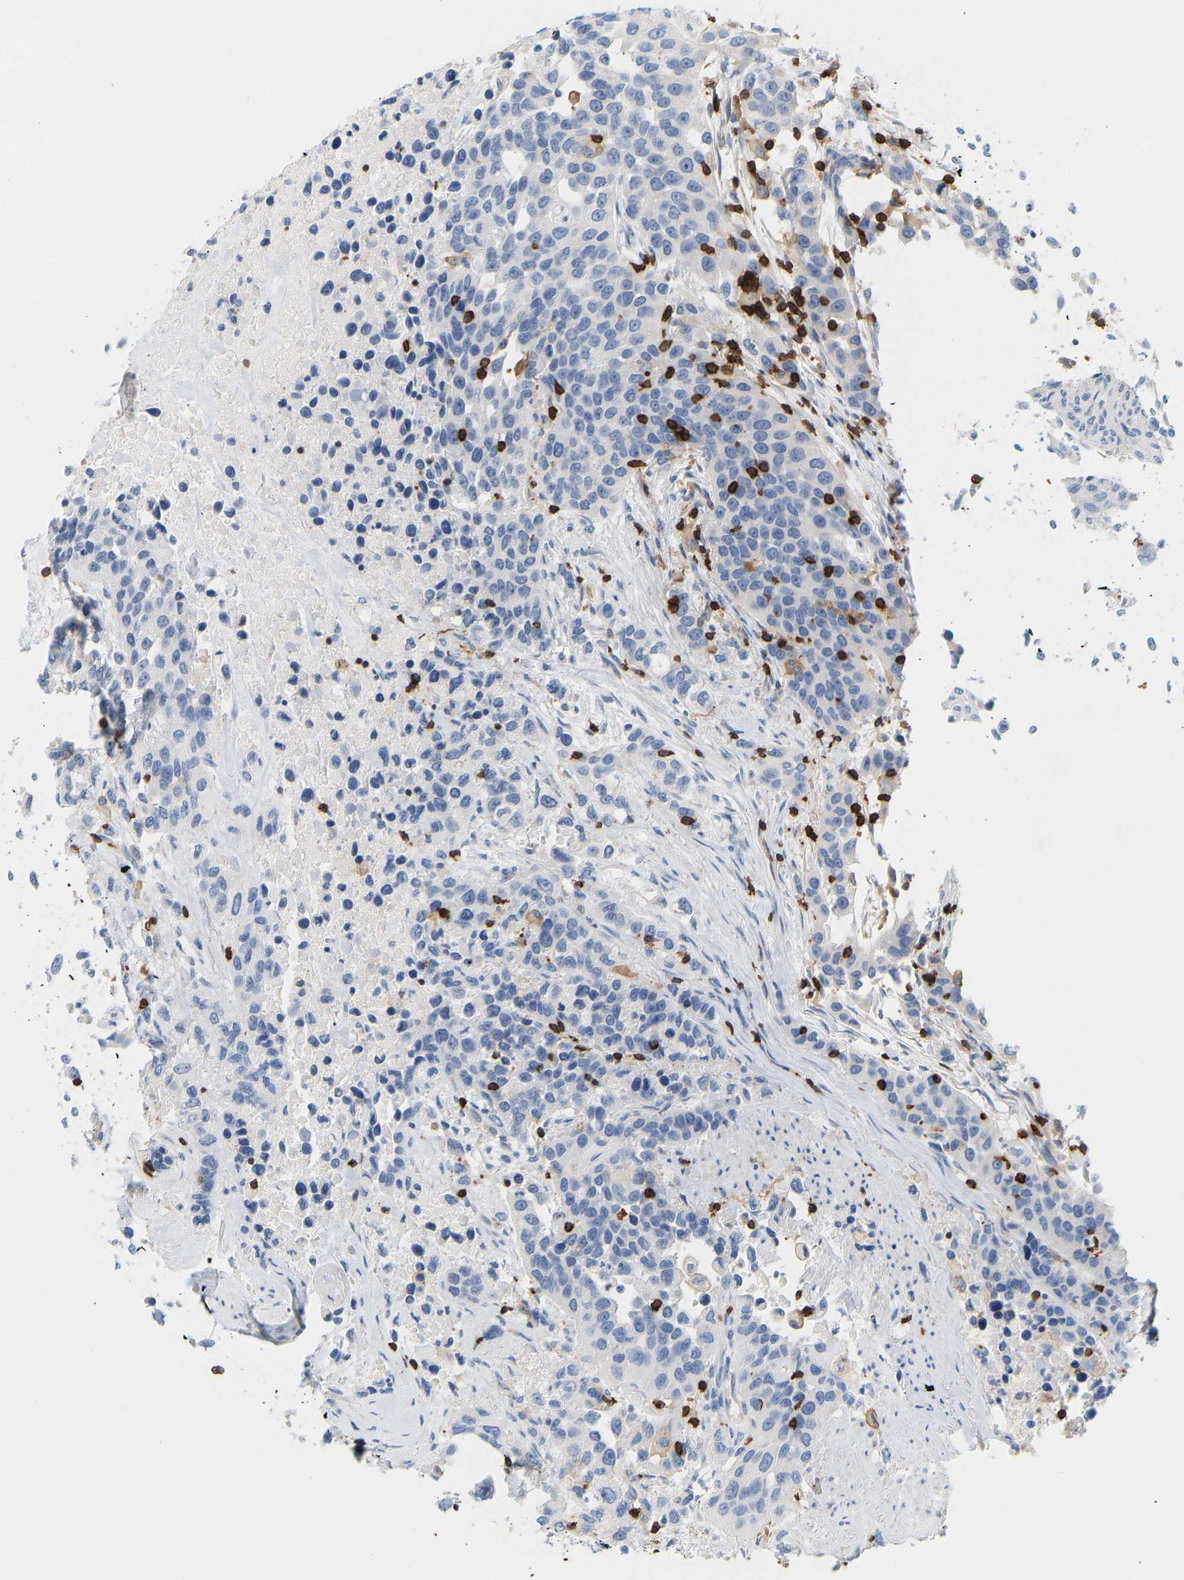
{"staining": {"intensity": "negative", "quantity": "none", "location": "none"}, "tissue": "urothelial cancer", "cell_type": "Tumor cells", "image_type": "cancer", "snomed": [{"axis": "morphology", "description": "Urothelial carcinoma, High grade"}, {"axis": "topography", "description": "Urinary bladder"}], "caption": "The immunohistochemistry (IHC) photomicrograph has no significant positivity in tumor cells of urothelial carcinoma (high-grade) tissue. (DAB IHC visualized using brightfield microscopy, high magnification).", "gene": "EVL", "patient": {"sex": "female", "age": 80}}